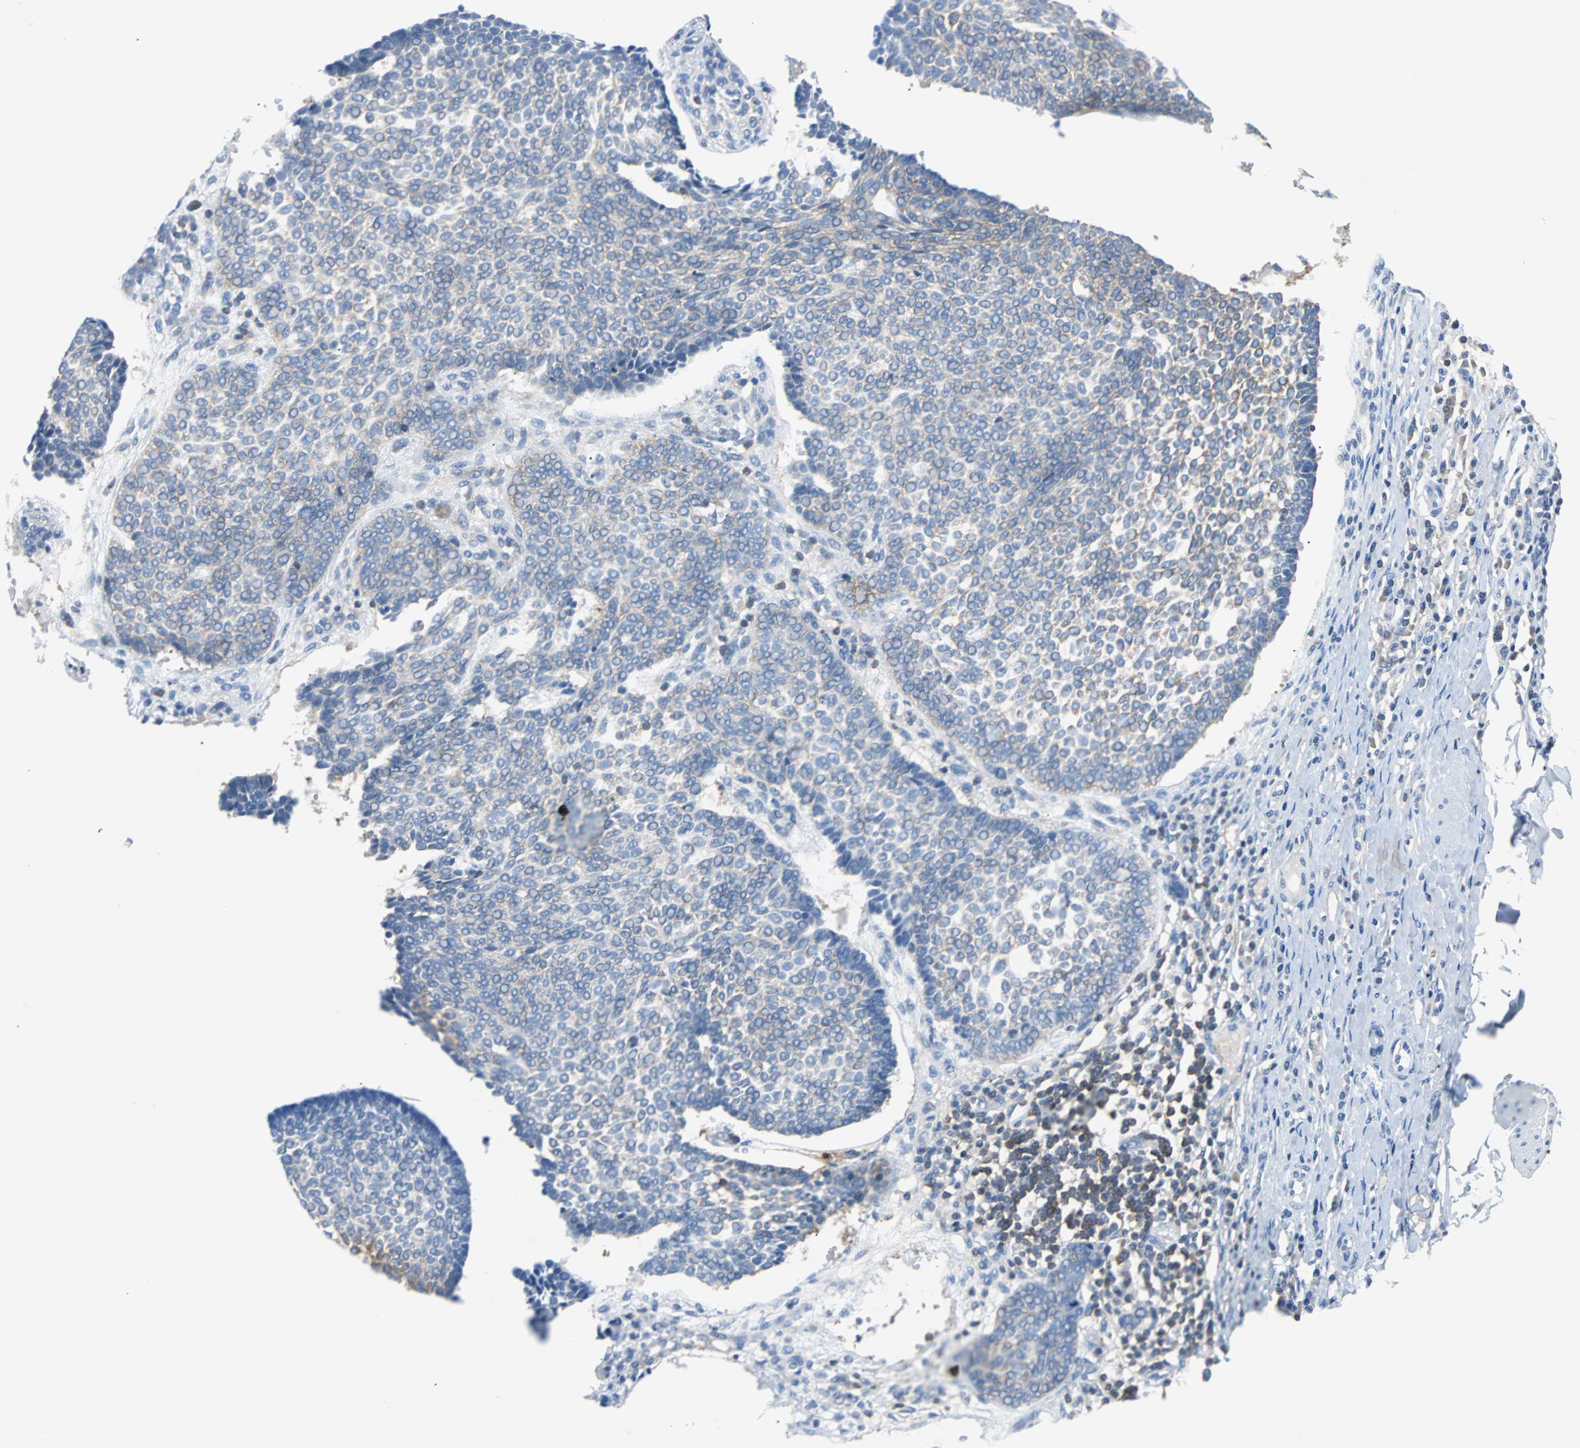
{"staining": {"intensity": "negative", "quantity": "none", "location": "none"}, "tissue": "skin cancer", "cell_type": "Tumor cells", "image_type": "cancer", "snomed": [{"axis": "morphology", "description": "Normal tissue, NOS"}, {"axis": "morphology", "description": "Basal cell carcinoma"}, {"axis": "topography", "description": "Skin"}], "caption": "Human skin cancer stained for a protein using immunohistochemistry displays no positivity in tumor cells.", "gene": "TSC22D4", "patient": {"sex": "male", "age": 87}}